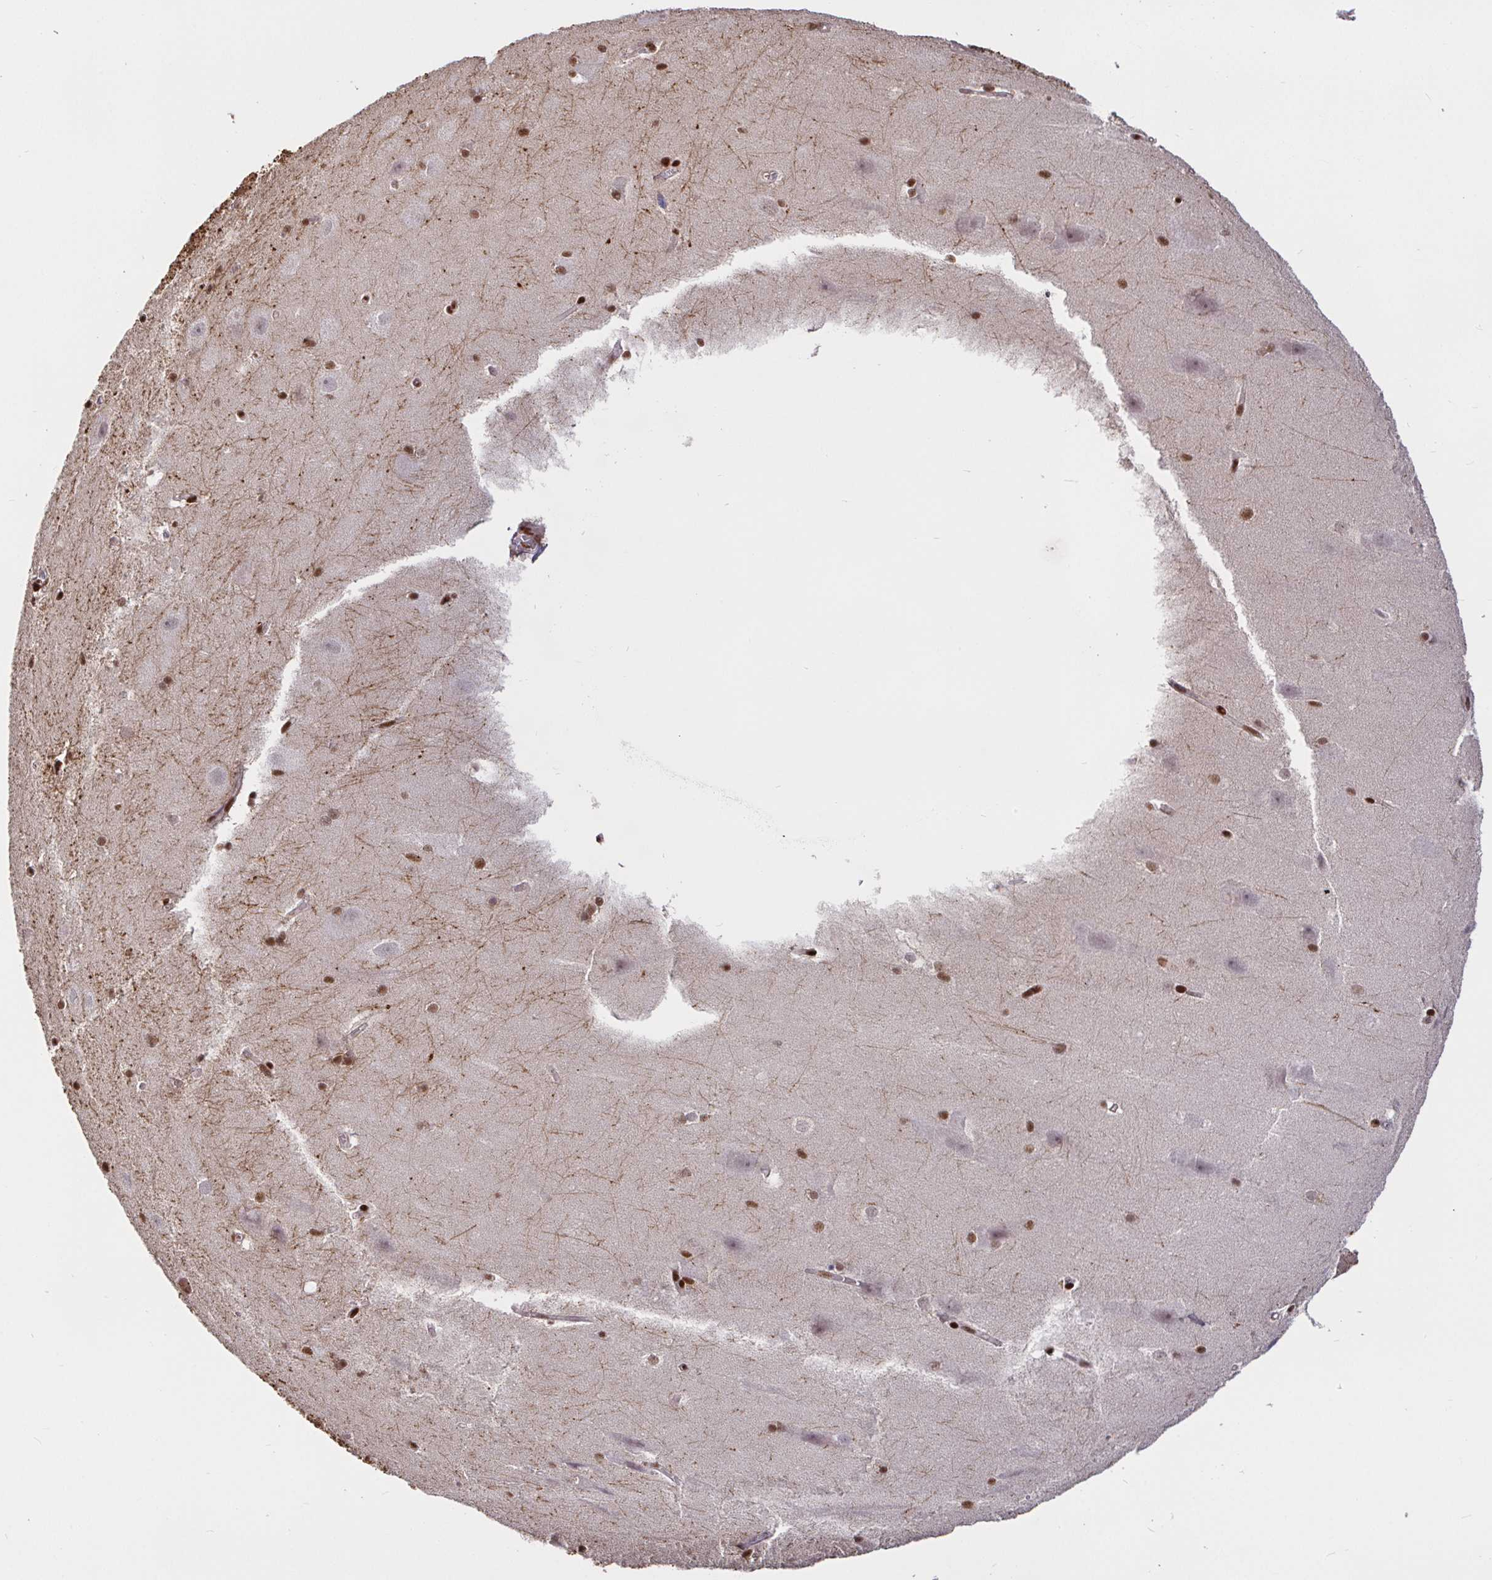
{"staining": {"intensity": "moderate", "quantity": "<25%", "location": "nuclear"}, "tissue": "hippocampus", "cell_type": "Glial cells", "image_type": "normal", "snomed": [{"axis": "morphology", "description": "Normal tissue, NOS"}, {"axis": "topography", "description": "Cerebral cortex"}, {"axis": "topography", "description": "Hippocampus"}], "caption": "Immunohistochemical staining of normal hippocampus displays moderate nuclear protein expression in approximately <25% of glial cells. (Stains: DAB (3,3'-diaminobenzidine) in brown, nuclei in blue, Microscopy: brightfield microscopy at high magnification).", "gene": "SP3", "patient": {"sex": "female", "age": 19}}